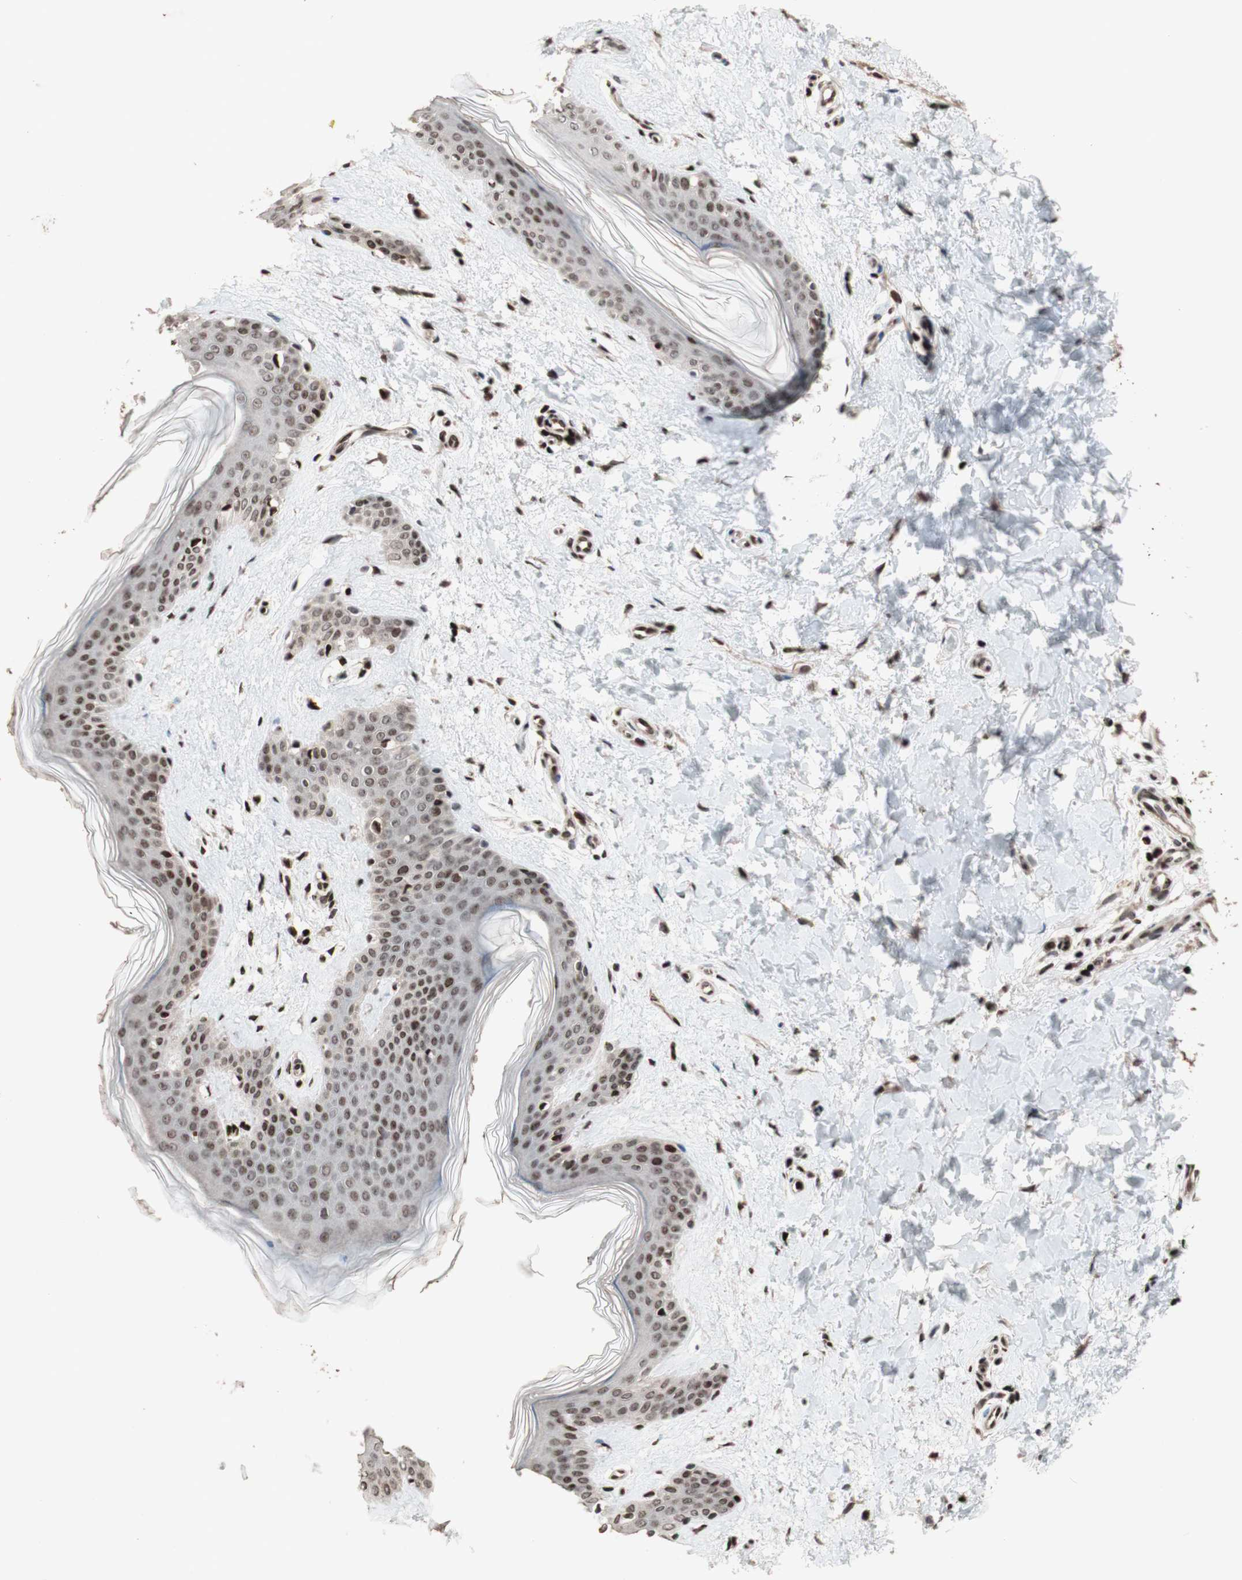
{"staining": {"intensity": "strong", "quantity": ">75%", "location": "nuclear"}, "tissue": "skin", "cell_type": "Fibroblasts", "image_type": "normal", "snomed": [{"axis": "morphology", "description": "Normal tissue, NOS"}, {"axis": "topography", "description": "Skin"}], "caption": "Skin stained for a protein shows strong nuclear positivity in fibroblasts. The staining was performed using DAB (3,3'-diaminobenzidine) to visualize the protein expression in brown, while the nuclei were stained in blue with hematoxylin (Magnification: 20x).", "gene": "POLA1", "patient": {"sex": "female", "age": 41}}